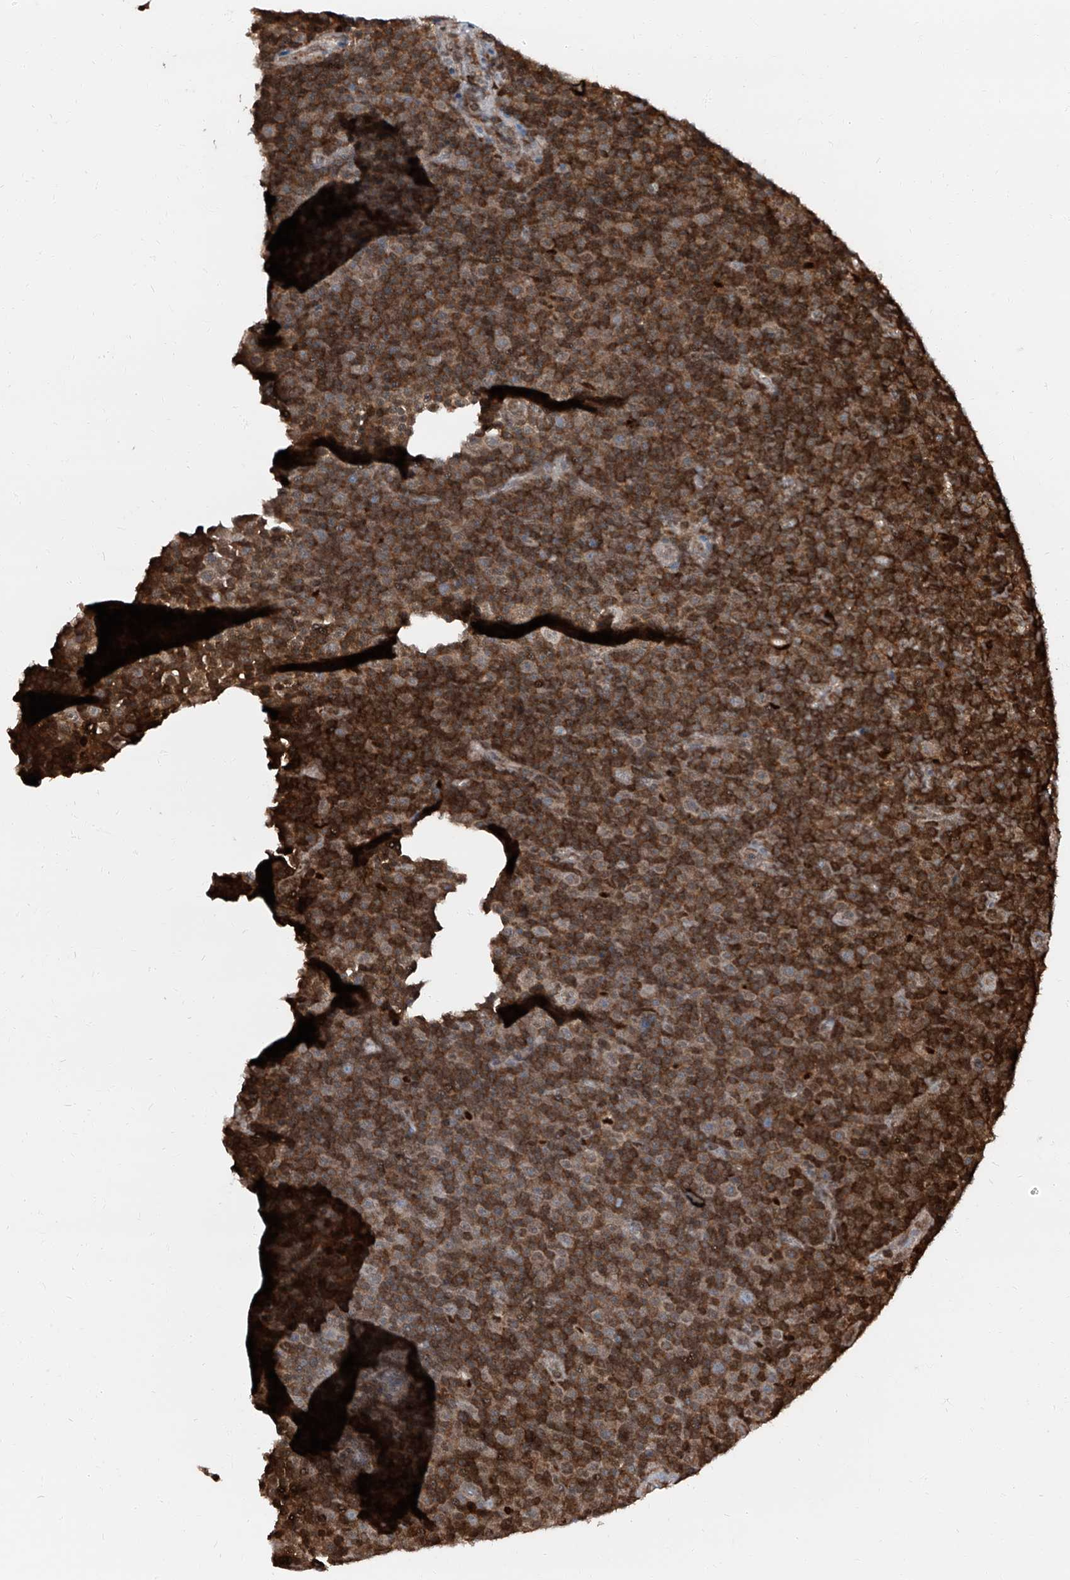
{"staining": {"intensity": "strong", "quantity": "<25%", "location": "cytoplasmic/membranous"}, "tissue": "lymphoma", "cell_type": "Tumor cells", "image_type": "cancer", "snomed": [{"axis": "morphology", "description": "Malignant lymphoma, non-Hodgkin's type, Low grade"}, {"axis": "topography", "description": "Lymph node"}], "caption": "Brown immunohistochemical staining in lymphoma exhibits strong cytoplasmic/membranous staining in approximately <25% of tumor cells.", "gene": "PSMB10", "patient": {"sex": "female", "age": 67}}